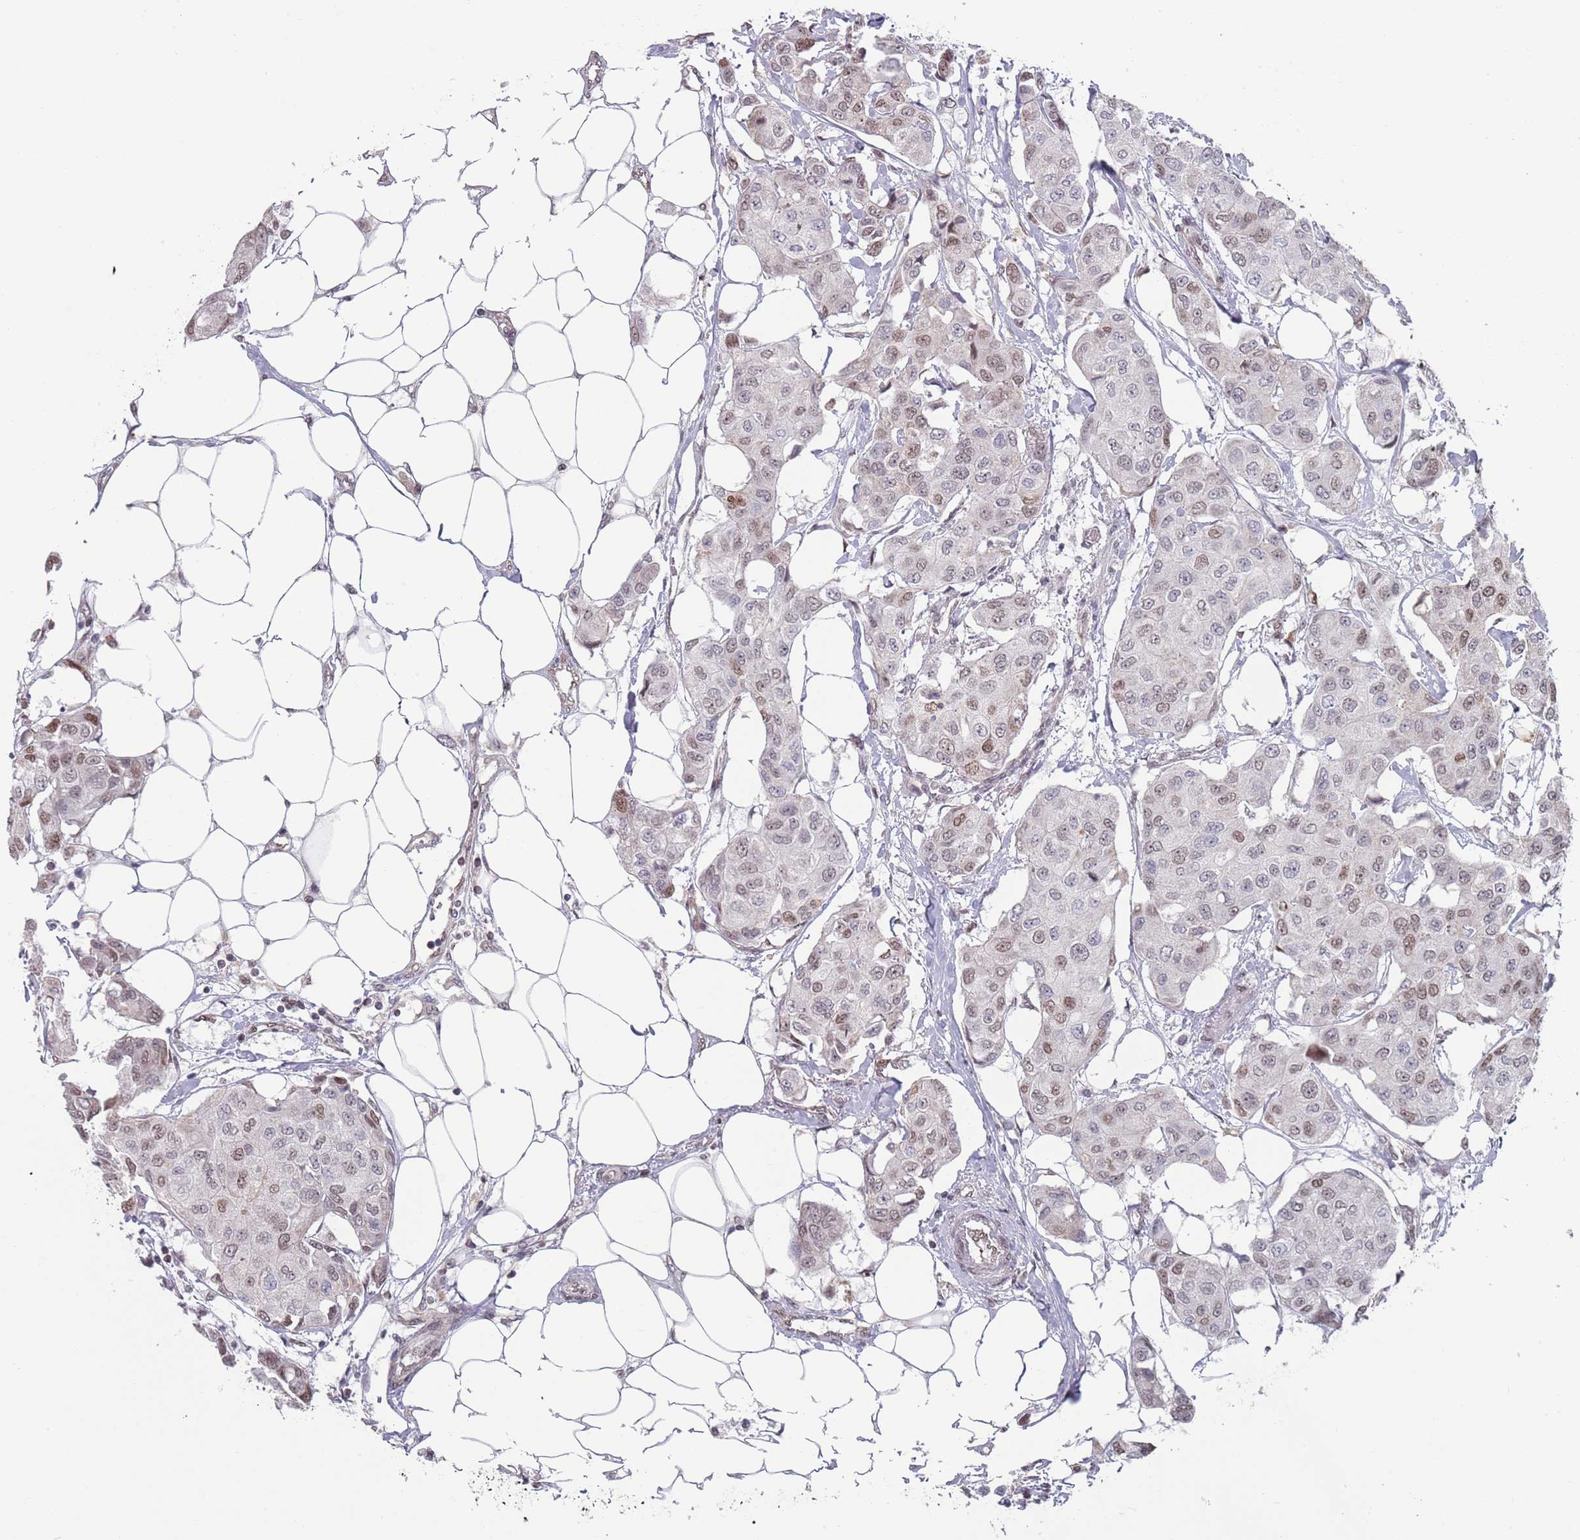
{"staining": {"intensity": "moderate", "quantity": ">75%", "location": "nuclear"}, "tissue": "breast cancer", "cell_type": "Tumor cells", "image_type": "cancer", "snomed": [{"axis": "morphology", "description": "Duct carcinoma"}, {"axis": "topography", "description": "Breast"}, {"axis": "topography", "description": "Lymph node"}], "caption": "Moderate nuclear protein expression is appreciated in about >75% of tumor cells in breast invasive ductal carcinoma.", "gene": "MFSD12", "patient": {"sex": "female", "age": 80}}